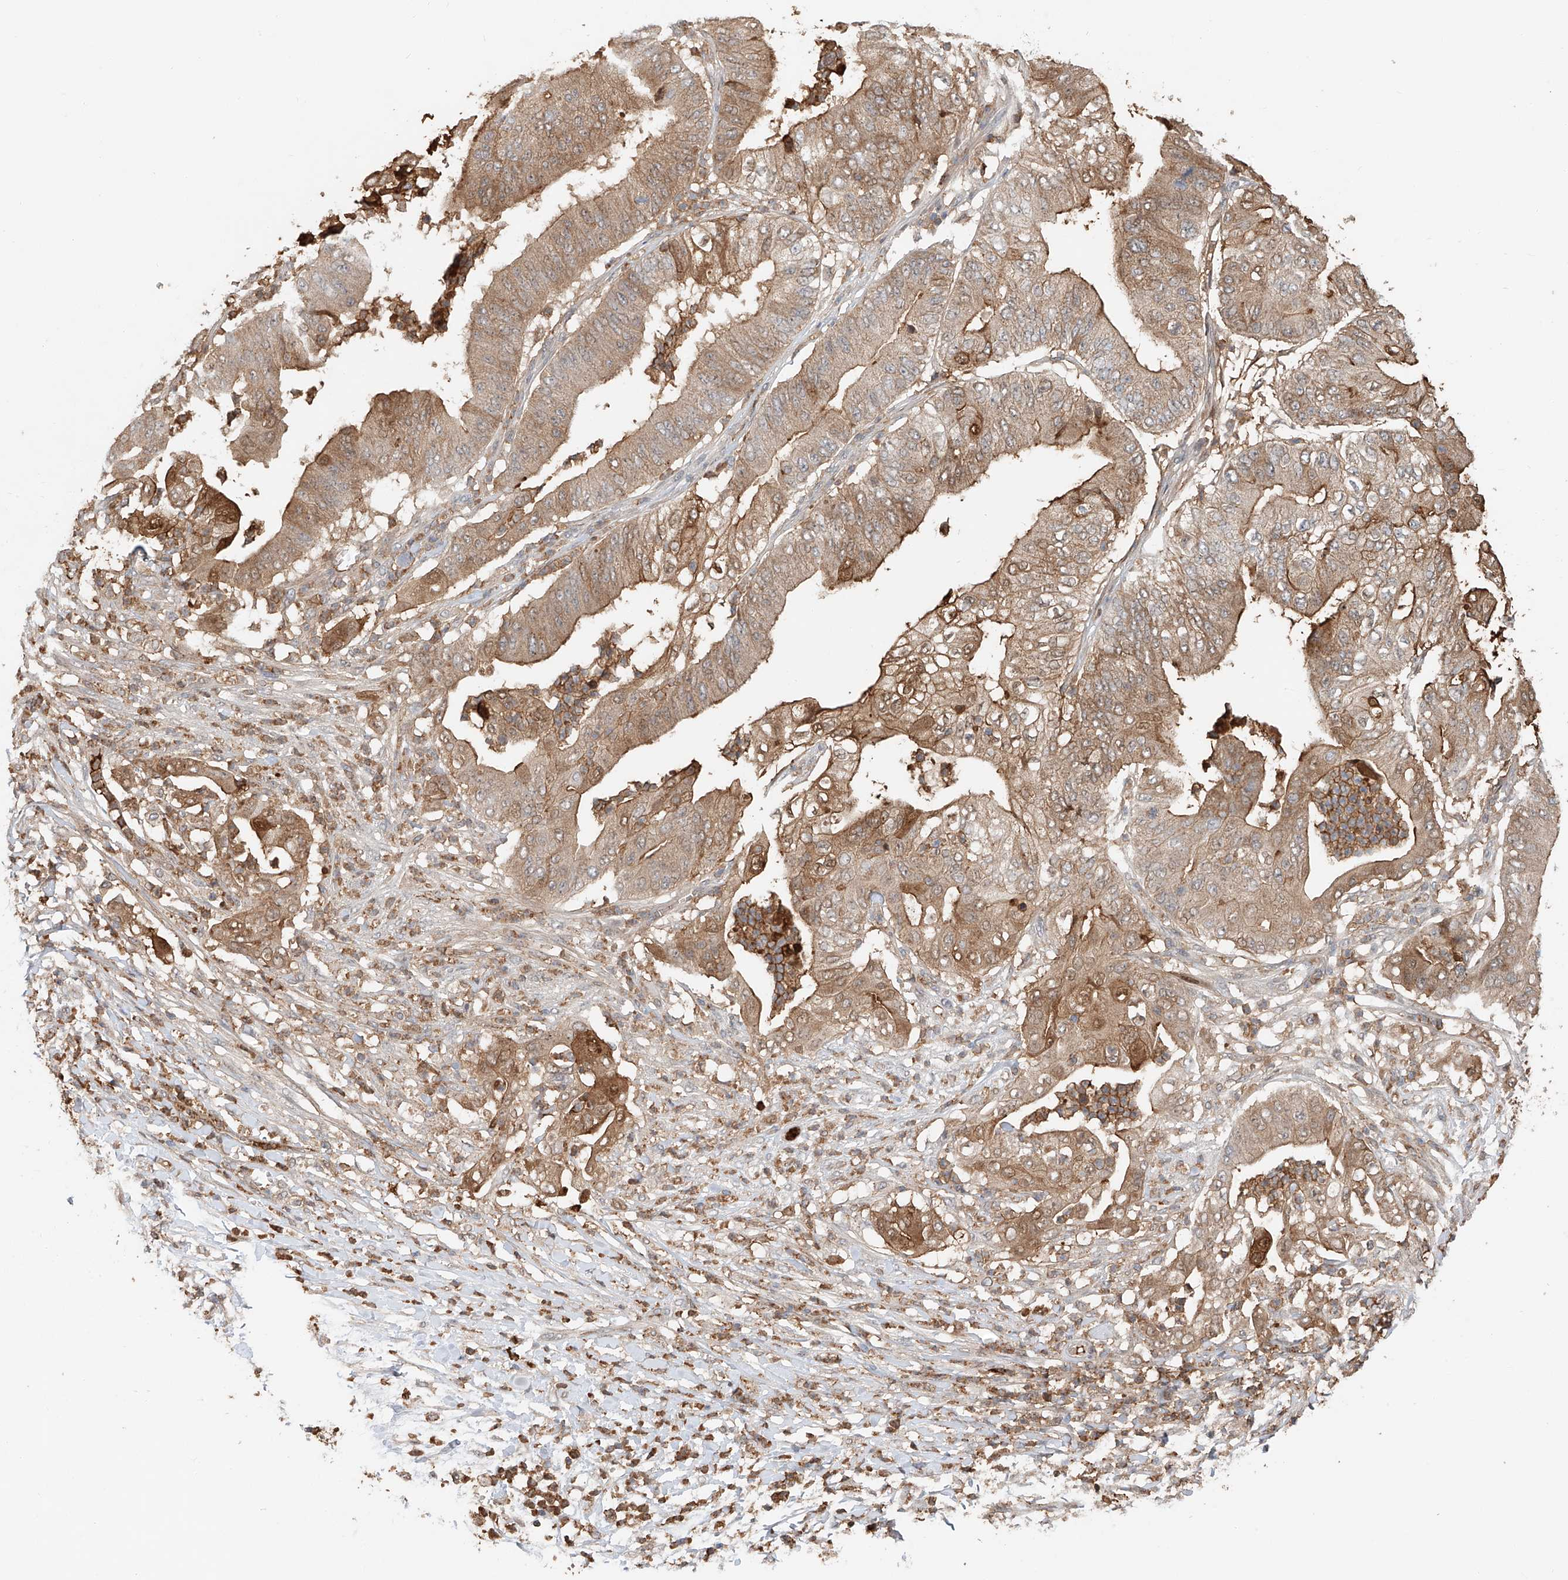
{"staining": {"intensity": "moderate", "quantity": ">75%", "location": "cytoplasmic/membranous"}, "tissue": "pancreatic cancer", "cell_type": "Tumor cells", "image_type": "cancer", "snomed": [{"axis": "morphology", "description": "Adenocarcinoma, NOS"}, {"axis": "topography", "description": "Pancreas"}], "caption": "The histopathology image reveals staining of adenocarcinoma (pancreatic), revealing moderate cytoplasmic/membranous protein expression (brown color) within tumor cells.", "gene": "CEP162", "patient": {"sex": "female", "age": 77}}